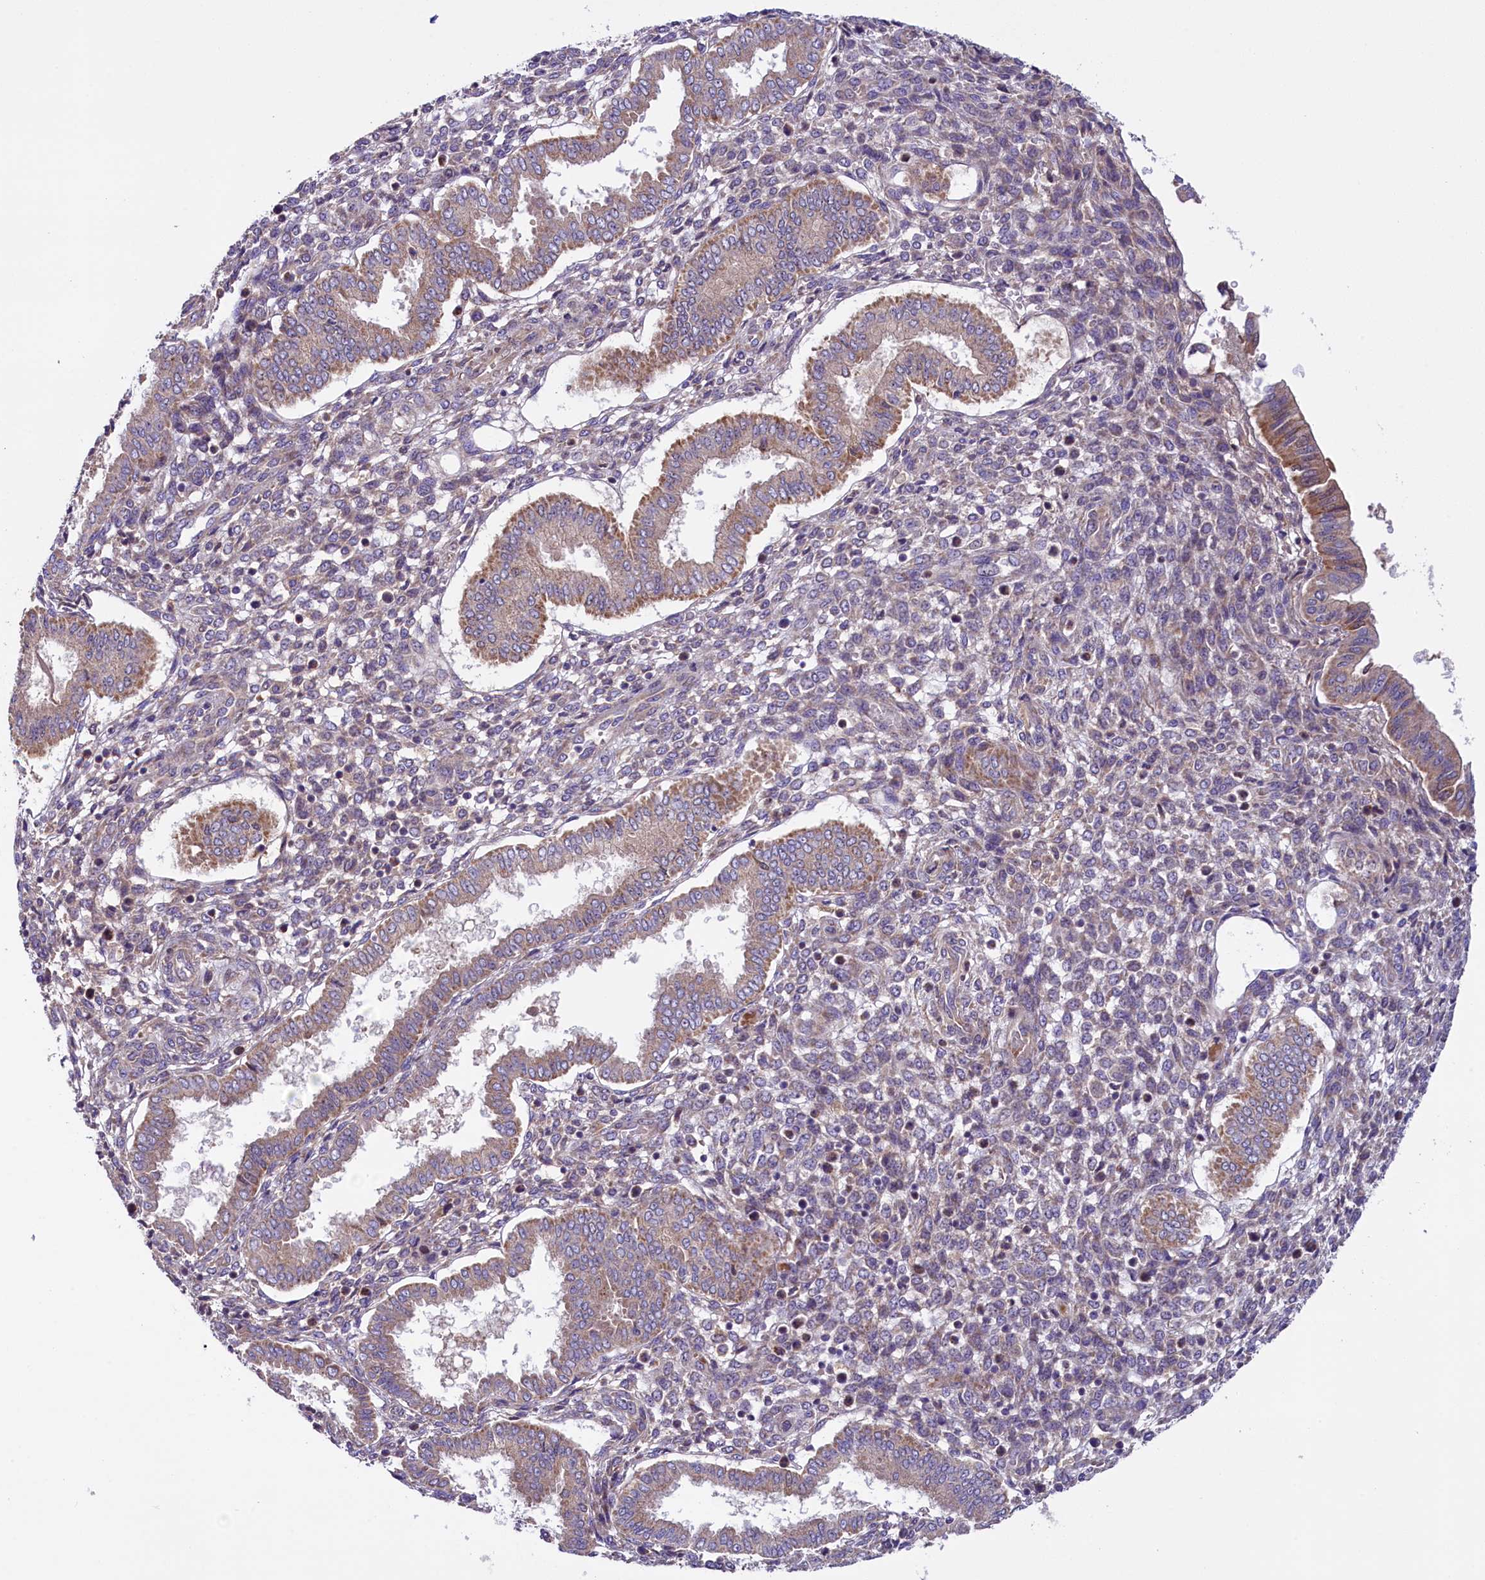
{"staining": {"intensity": "negative", "quantity": "none", "location": "none"}, "tissue": "endometrium", "cell_type": "Cells in endometrial stroma", "image_type": "normal", "snomed": [{"axis": "morphology", "description": "Normal tissue, NOS"}, {"axis": "topography", "description": "Endometrium"}], "caption": "Immunohistochemistry photomicrograph of benign human endometrium stained for a protein (brown), which reveals no expression in cells in endometrial stroma. The staining was performed using DAB to visualize the protein expression in brown, while the nuclei were stained in blue with hematoxylin (Magnification: 20x).", "gene": "FRY", "patient": {"sex": "female", "age": 24}}